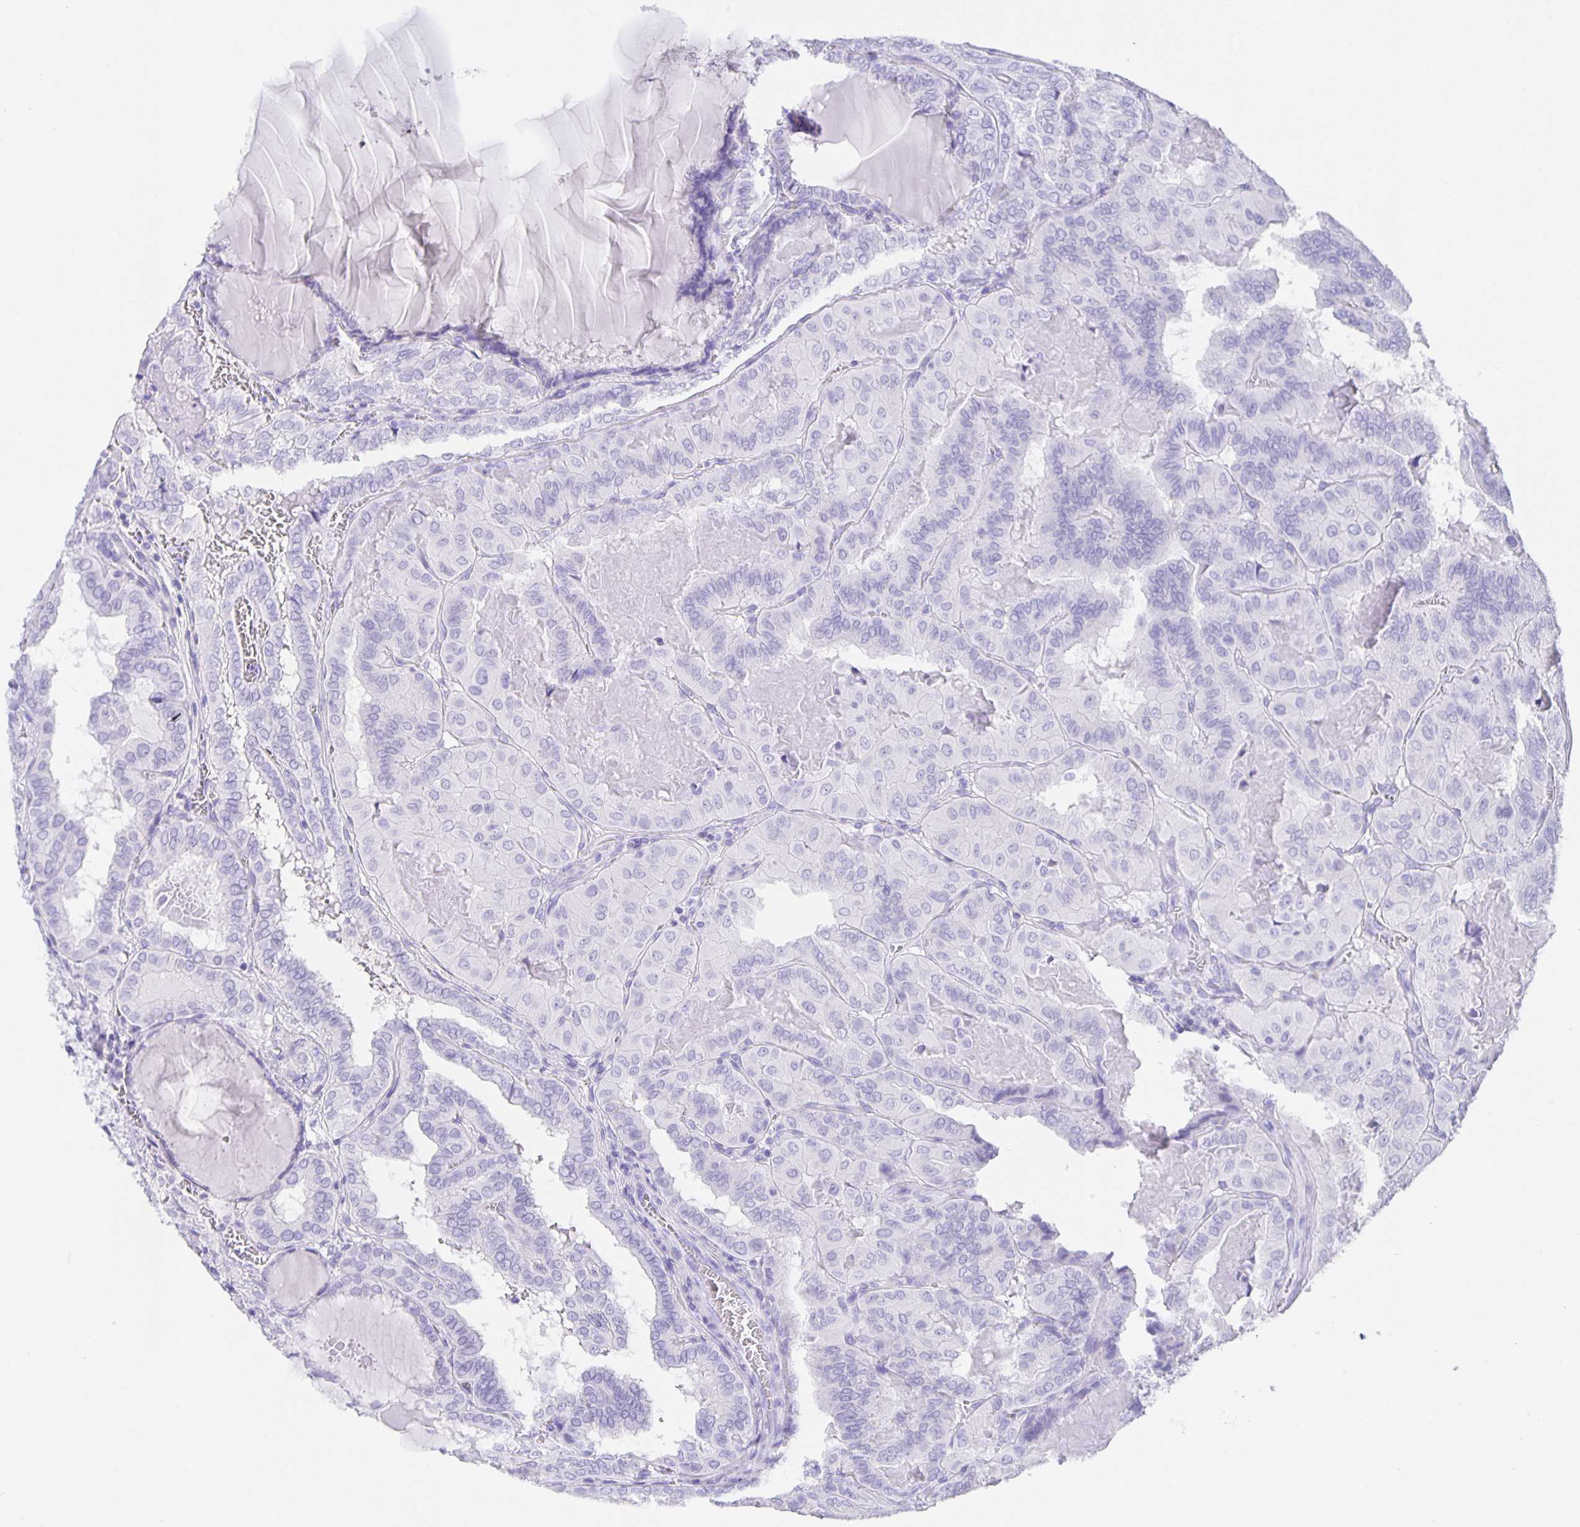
{"staining": {"intensity": "negative", "quantity": "none", "location": "none"}, "tissue": "thyroid cancer", "cell_type": "Tumor cells", "image_type": "cancer", "snomed": [{"axis": "morphology", "description": "Papillary adenocarcinoma, NOS"}, {"axis": "topography", "description": "Thyroid gland"}], "caption": "Thyroid papillary adenocarcinoma was stained to show a protein in brown. There is no significant positivity in tumor cells.", "gene": "GUCA2A", "patient": {"sex": "female", "age": 46}}